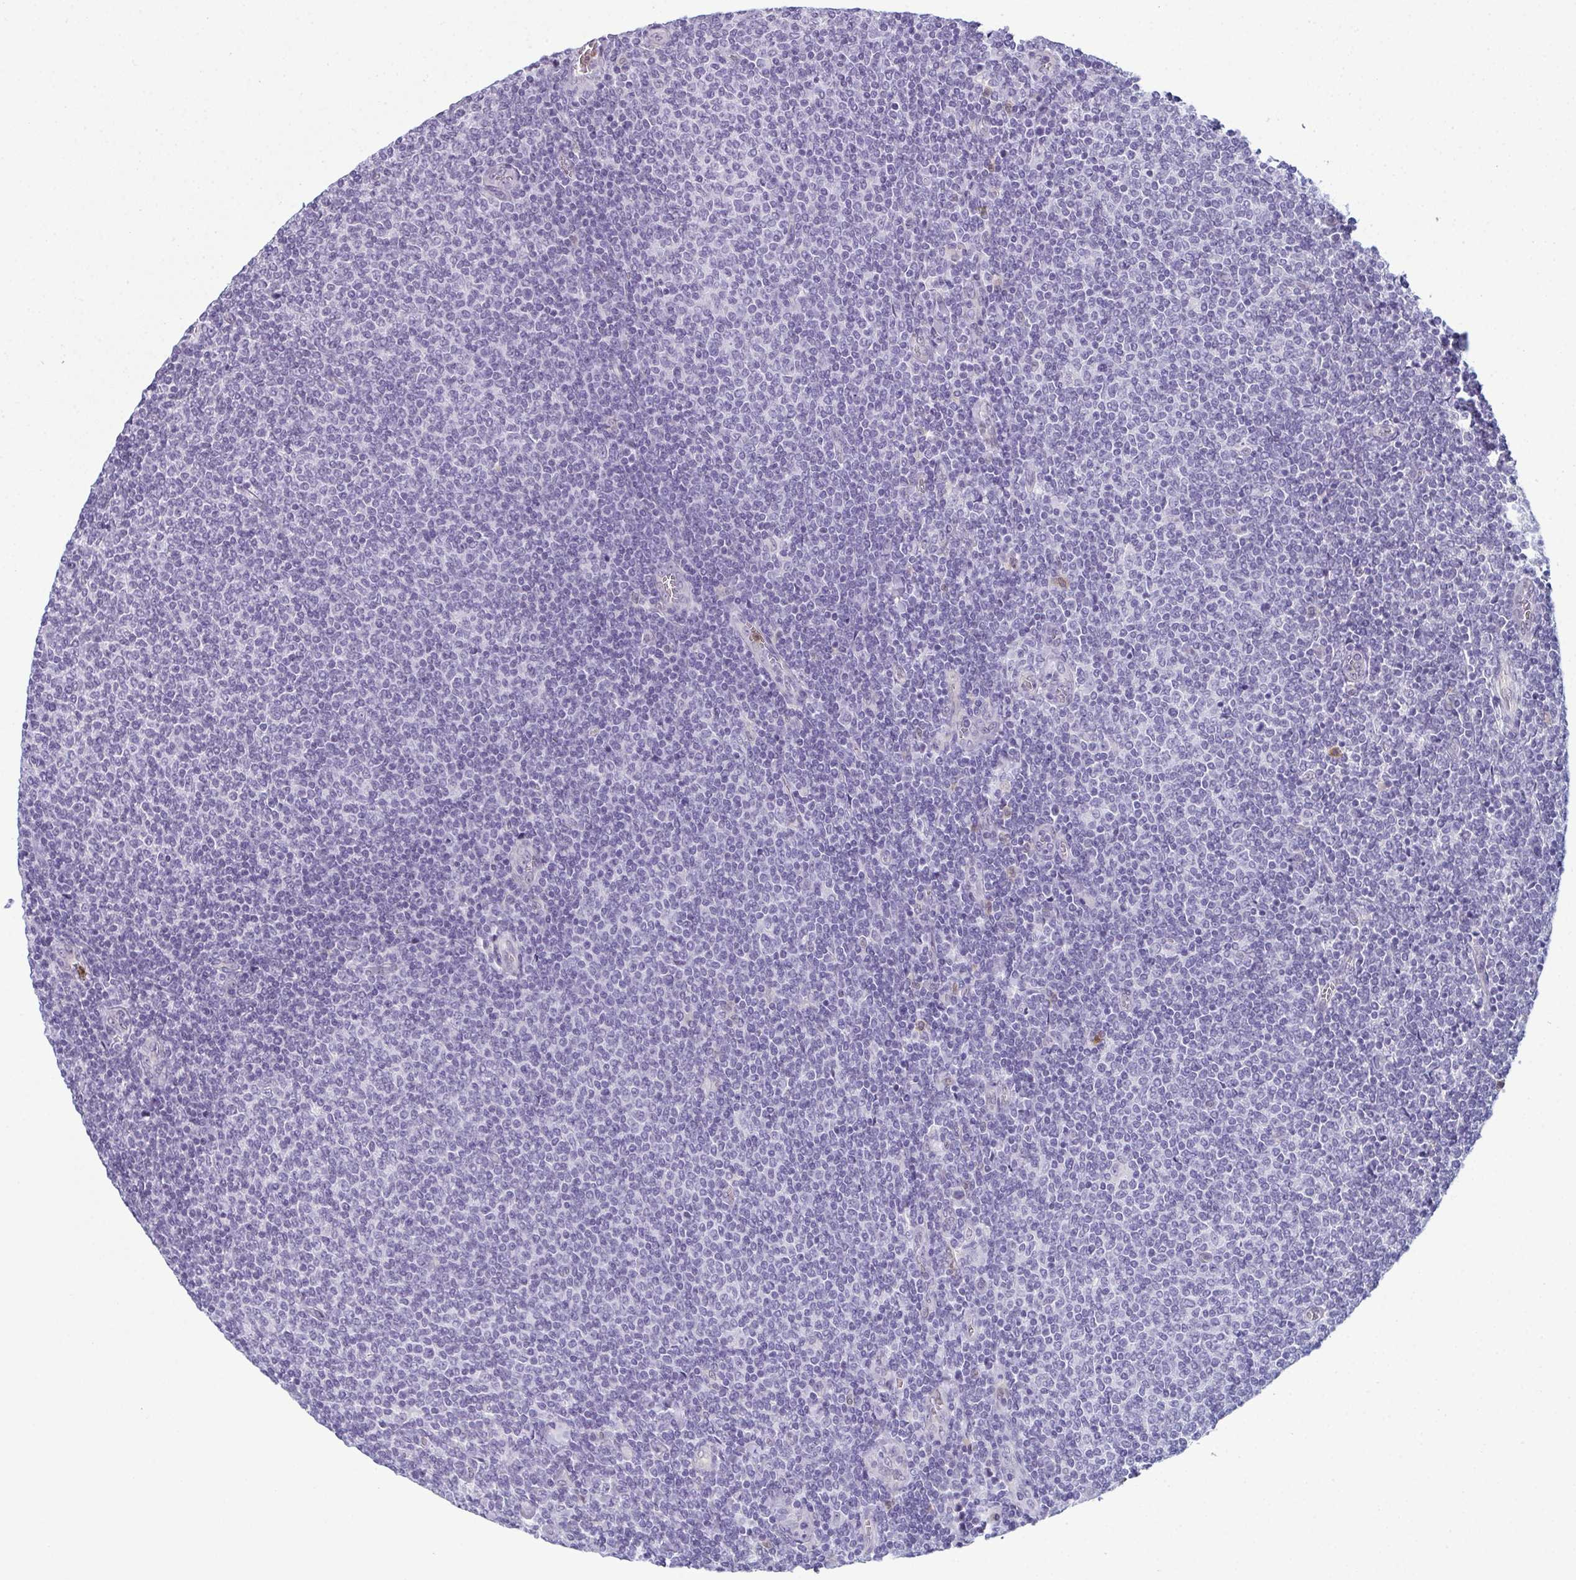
{"staining": {"intensity": "negative", "quantity": "none", "location": "none"}, "tissue": "lymphoma", "cell_type": "Tumor cells", "image_type": "cancer", "snomed": [{"axis": "morphology", "description": "Malignant lymphoma, non-Hodgkin's type, Low grade"}, {"axis": "topography", "description": "Lymph node"}], "caption": "This micrograph is of malignant lymphoma, non-Hodgkin's type (low-grade) stained with immunohistochemistry (IHC) to label a protein in brown with the nuclei are counter-stained blue. There is no positivity in tumor cells. (Brightfield microscopy of DAB (3,3'-diaminobenzidine) IHC at high magnification).", "gene": "CDA", "patient": {"sex": "male", "age": 52}}